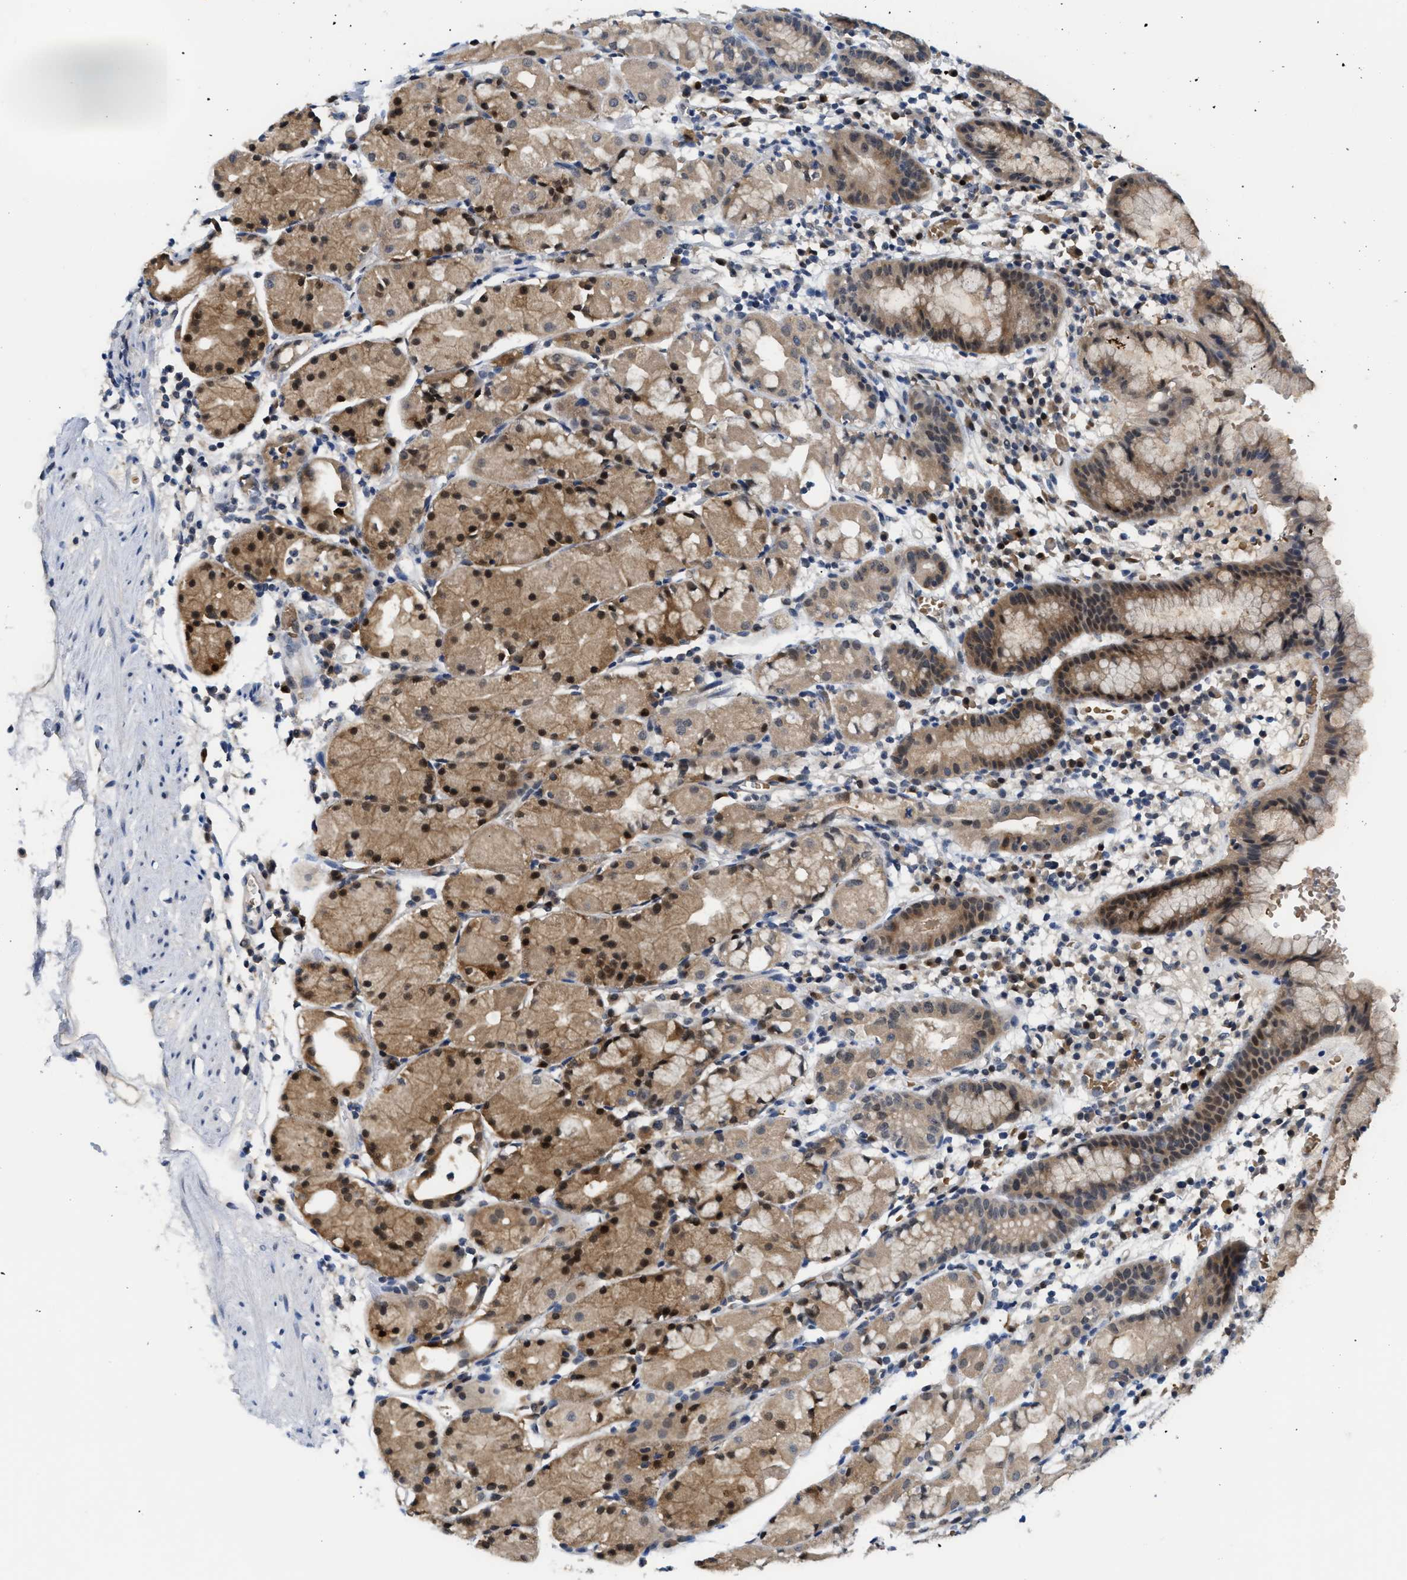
{"staining": {"intensity": "moderate", "quantity": ">75%", "location": "cytoplasmic/membranous,nuclear"}, "tissue": "stomach", "cell_type": "Glandular cells", "image_type": "normal", "snomed": [{"axis": "morphology", "description": "Normal tissue, NOS"}, {"axis": "topography", "description": "Stomach"}, {"axis": "topography", "description": "Stomach, lower"}], "caption": "The image displays a brown stain indicating the presence of a protein in the cytoplasmic/membranous,nuclear of glandular cells in stomach.", "gene": "PSAT1", "patient": {"sex": "female", "age": 75}}